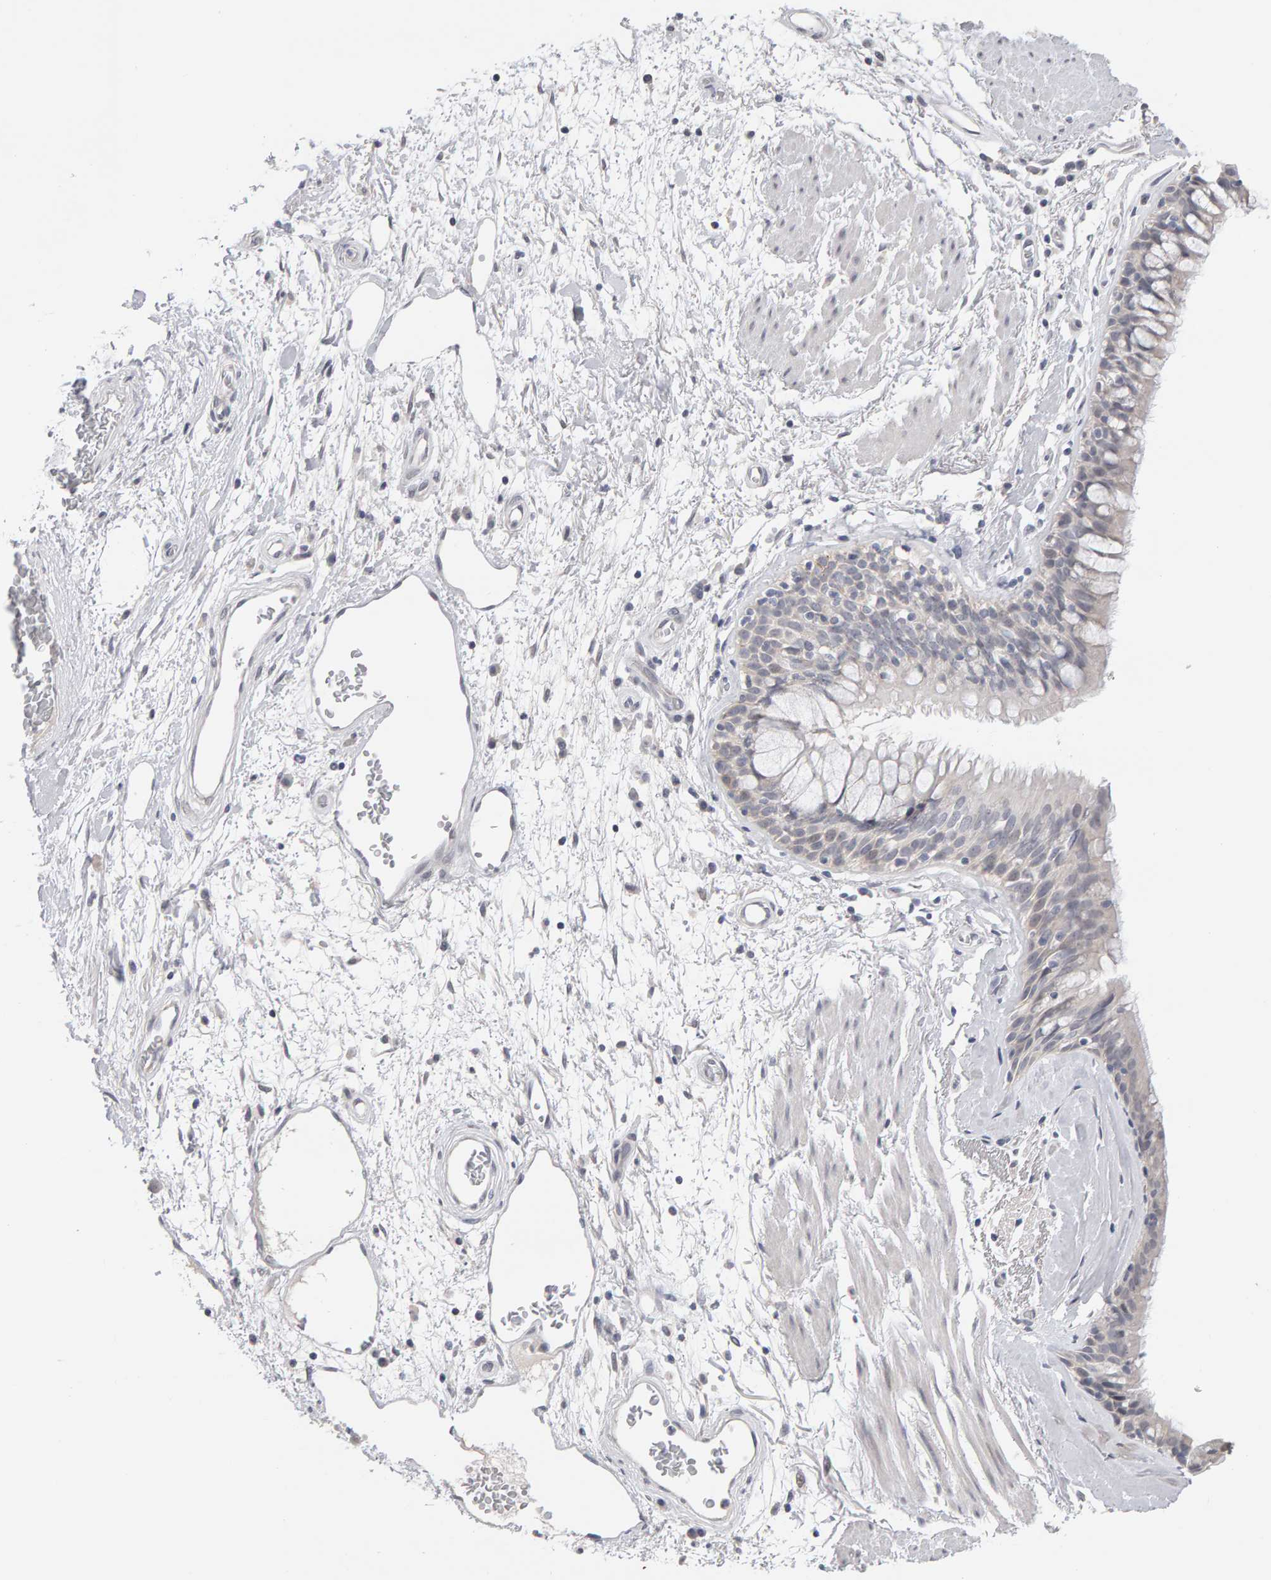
{"staining": {"intensity": "negative", "quantity": "none", "location": "none"}, "tissue": "bronchus", "cell_type": "Respiratory epithelial cells", "image_type": "normal", "snomed": [{"axis": "morphology", "description": "Normal tissue, NOS"}, {"axis": "morphology", "description": "Adenocarcinoma, NOS"}, {"axis": "topography", "description": "Bronchus"}, {"axis": "topography", "description": "Lung"}], "caption": "Immunohistochemistry (IHC) of unremarkable human bronchus shows no positivity in respiratory epithelial cells.", "gene": "HNF4A", "patient": {"sex": "female", "age": 54}}